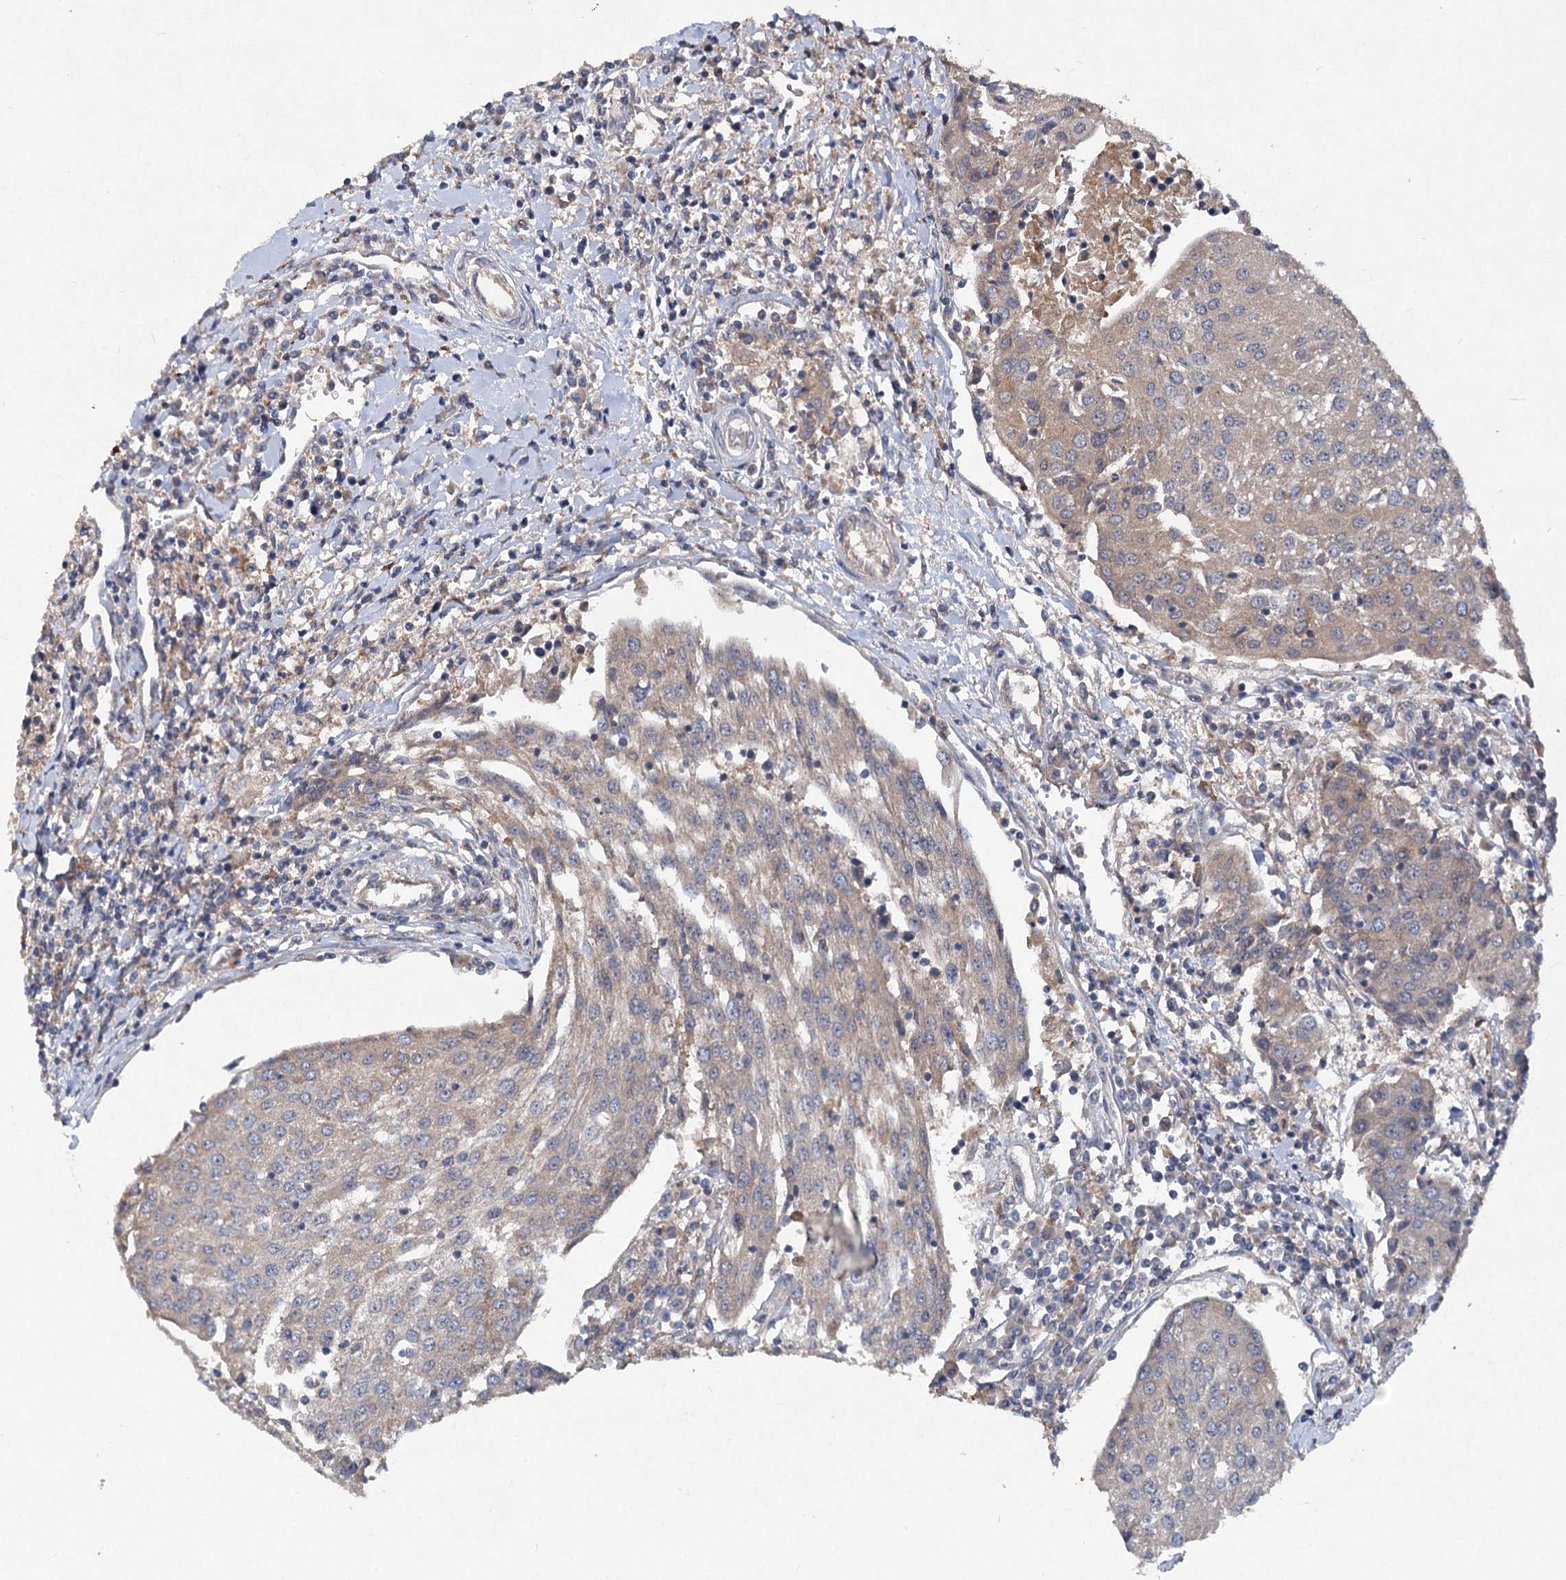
{"staining": {"intensity": "weak", "quantity": "<25%", "location": "cytoplasmic/membranous"}, "tissue": "urothelial cancer", "cell_type": "Tumor cells", "image_type": "cancer", "snomed": [{"axis": "morphology", "description": "Urothelial carcinoma, High grade"}, {"axis": "topography", "description": "Urinary bladder"}], "caption": "There is no significant positivity in tumor cells of urothelial carcinoma (high-grade). (Brightfield microscopy of DAB immunohistochemistry (IHC) at high magnification).", "gene": "VPS29", "patient": {"sex": "female", "age": 85}}